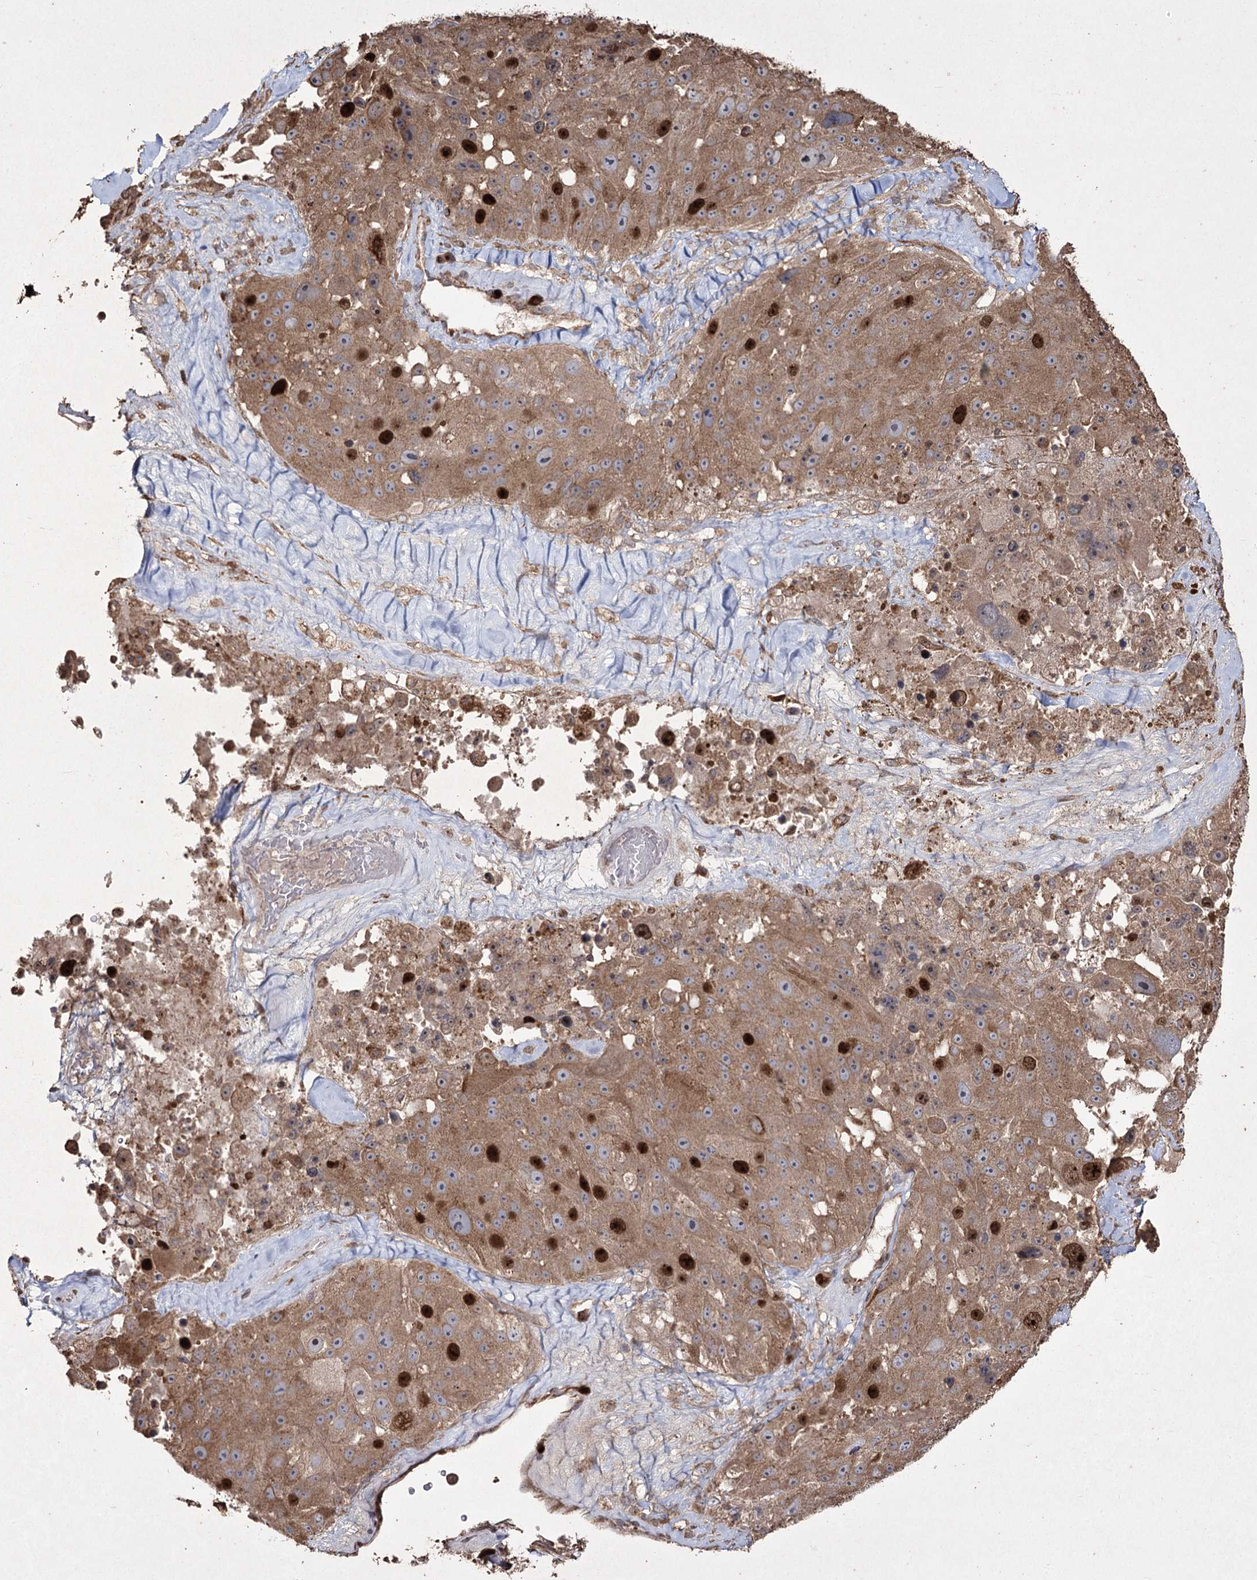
{"staining": {"intensity": "moderate", "quantity": ">75%", "location": "cytoplasmic/membranous,nuclear"}, "tissue": "melanoma", "cell_type": "Tumor cells", "image_type": "cancer", "snomed": [{"axis": "morphology", "description": "Malignant melanoma, Metastatic site"}, {"axis": "topography", "description": "Lymph node"}], "caption": "Immunohistochemistry micrograph of neoplastic tissue: human malignant melanoma (metastatic site) stained using immunohistochemistry displays medium levels of moderate protein expression localized specifically in the cytoplasmic/membranous and nuclear of tumor cells, appearing as a cytoplasmic/membranous and nuclear brown color.", "gene": "PRC1", "patient": {"sex": "male", "age": 62}}